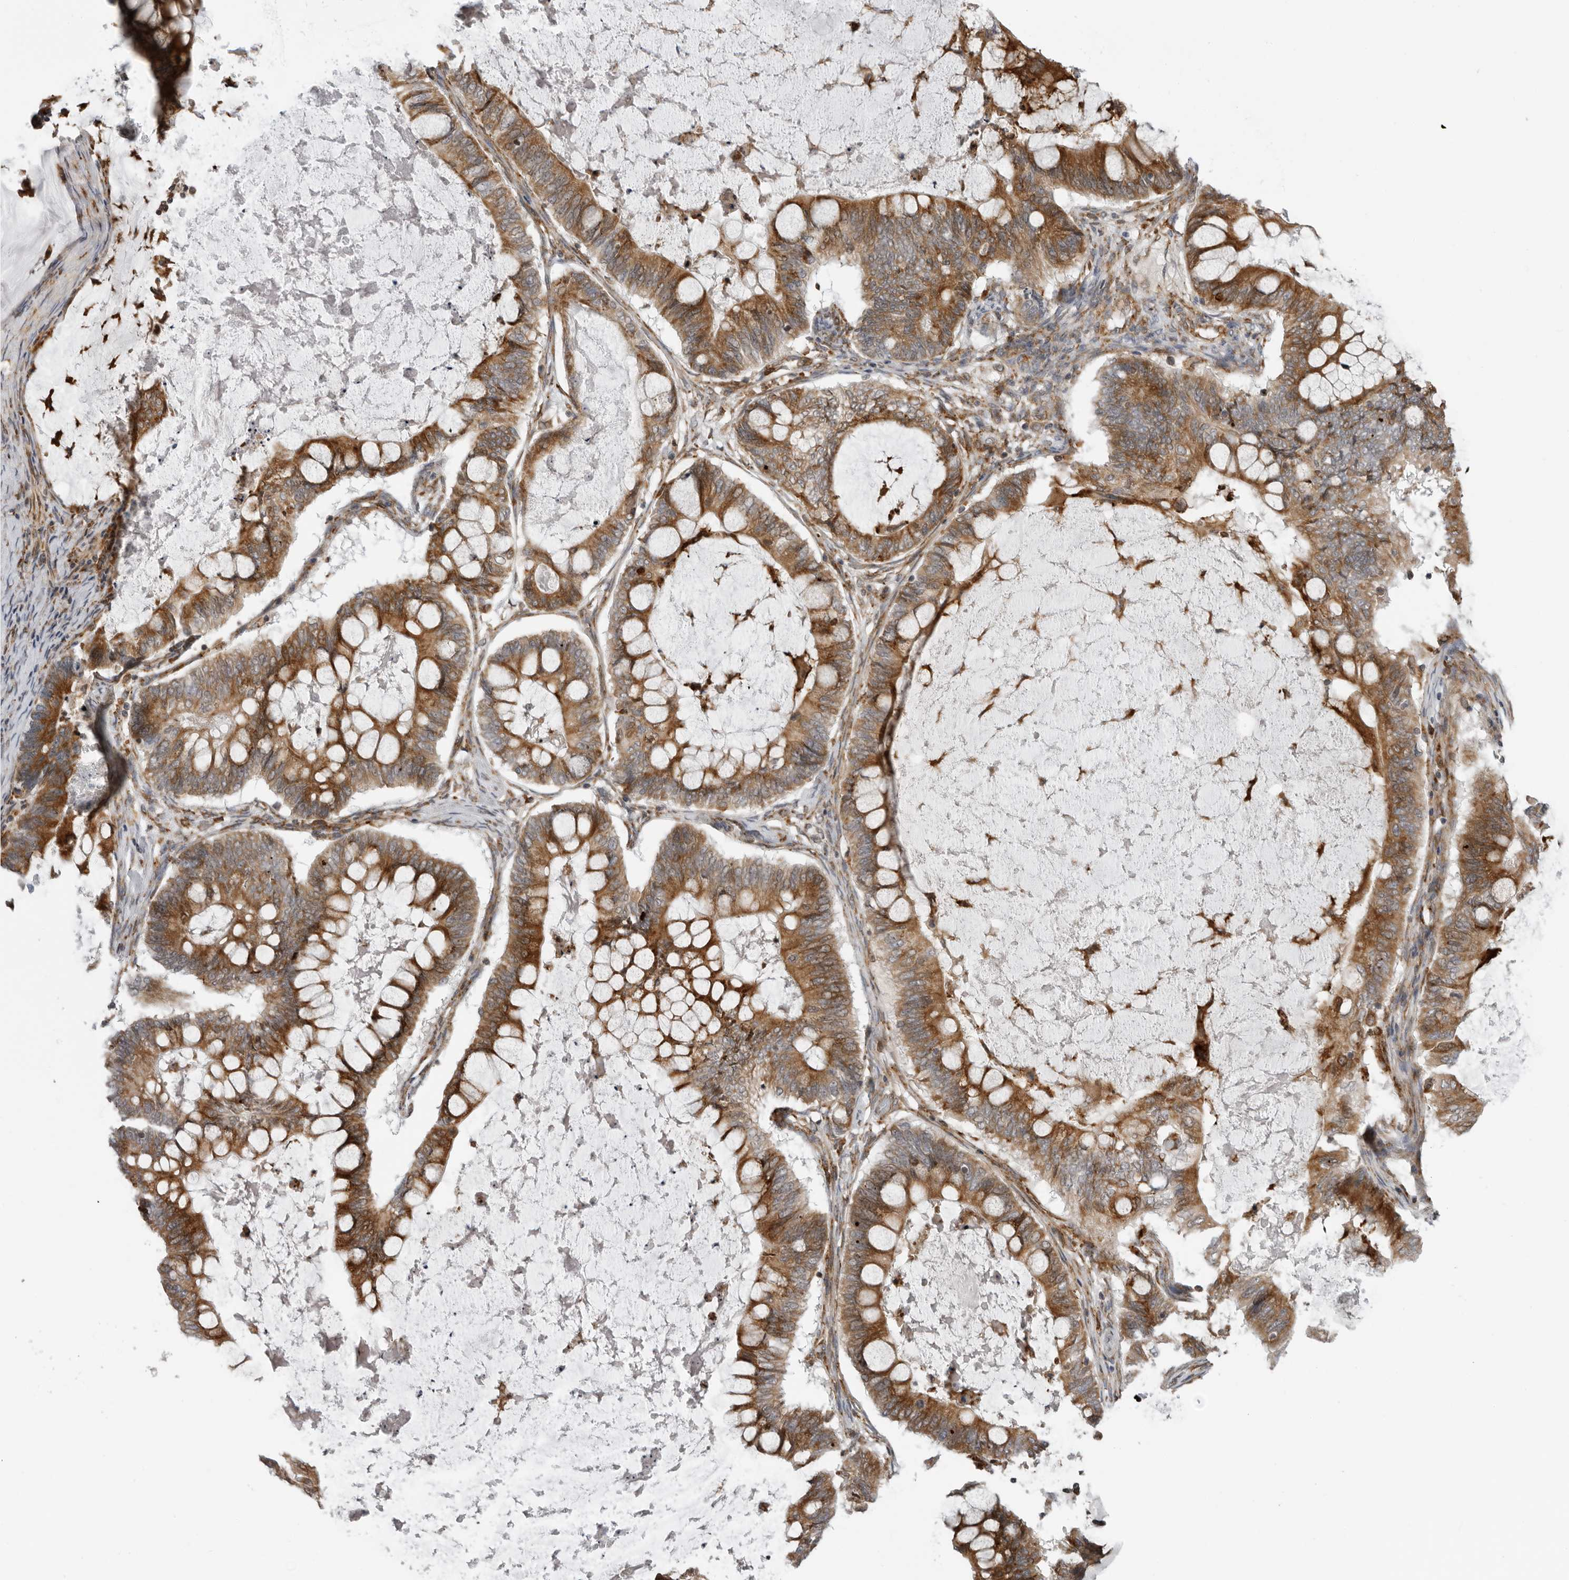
{"staining": {"intensity": "strong", "quantity": ">75%", "location": "cytoplasmic/membranous"}, "tissue": "ovarian cancer", "cell_type": "Tumor cells", "image_type": "cancer", "snomed": [{"axis": "morphology", "description": "Cystadenocarcinoma, mucinous, NOS"}, {"axis": "topography", "description": "Ovary"}], "caption": "Mucinous cystadenocarcinoma (ovarian) stained for a protein (brown) shows strong cytoplasmic/membranous positive positivity in about >75% of tumor cells.", "gene": "ALPK2", "patient": {"sex": "female", "age": 61}}